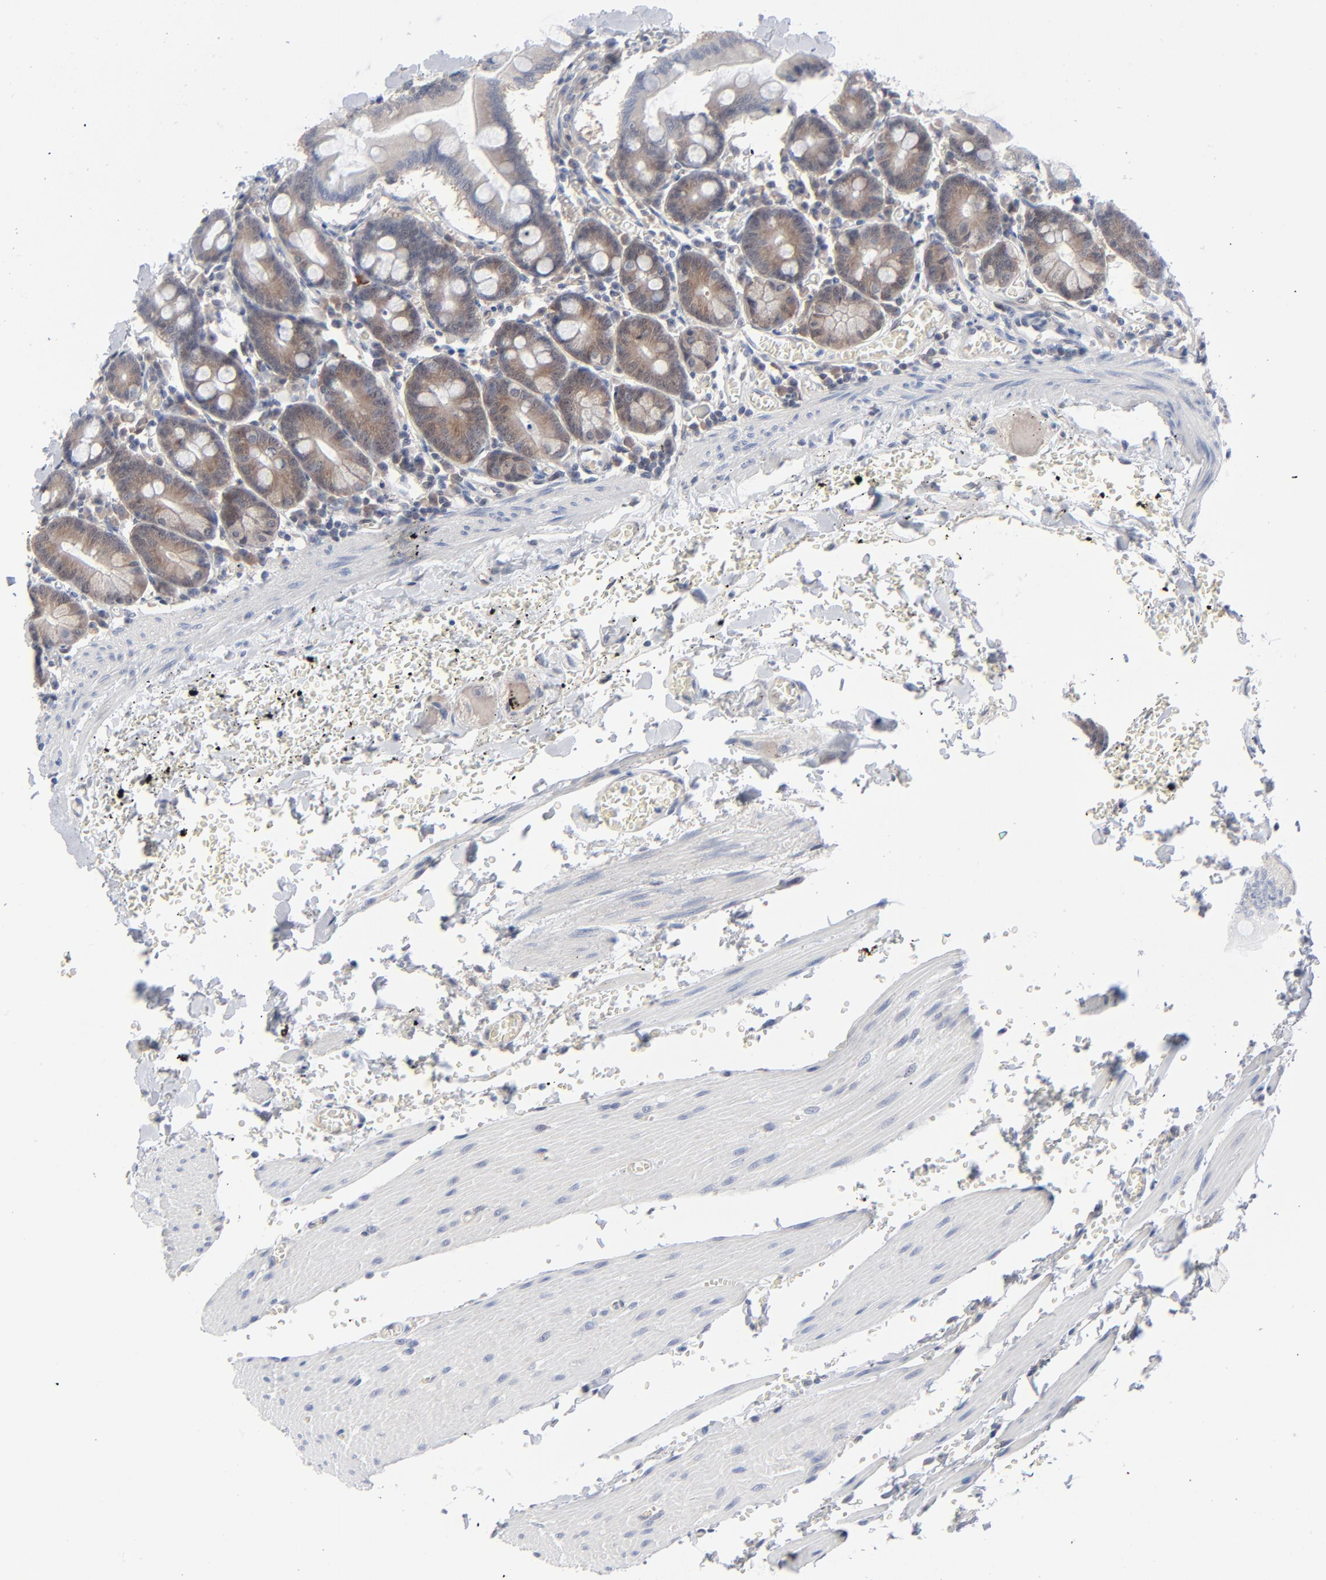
{"staining": {"intensity": "weak", "quantity": "25%-75%", "location": "cytoplasmic/membranous"}, "tissue": "small intestine", "cell_type": "Glandular cells", "image_type": "normal", "snomed": [{"axis": "morphology", "description": "Normal tissue, NOS"}, {"axis": "topography", "description": "Small intestine"}], "caption": "Approximately 25%-75% of glandular cells in normal human small intestine exhibit weak cytoplasmic/membranous protein staining as visualized by brown immunohistochemical staining.", "gene": "RPS6KB1", "patient": {"sex": "male", "age": 71}}